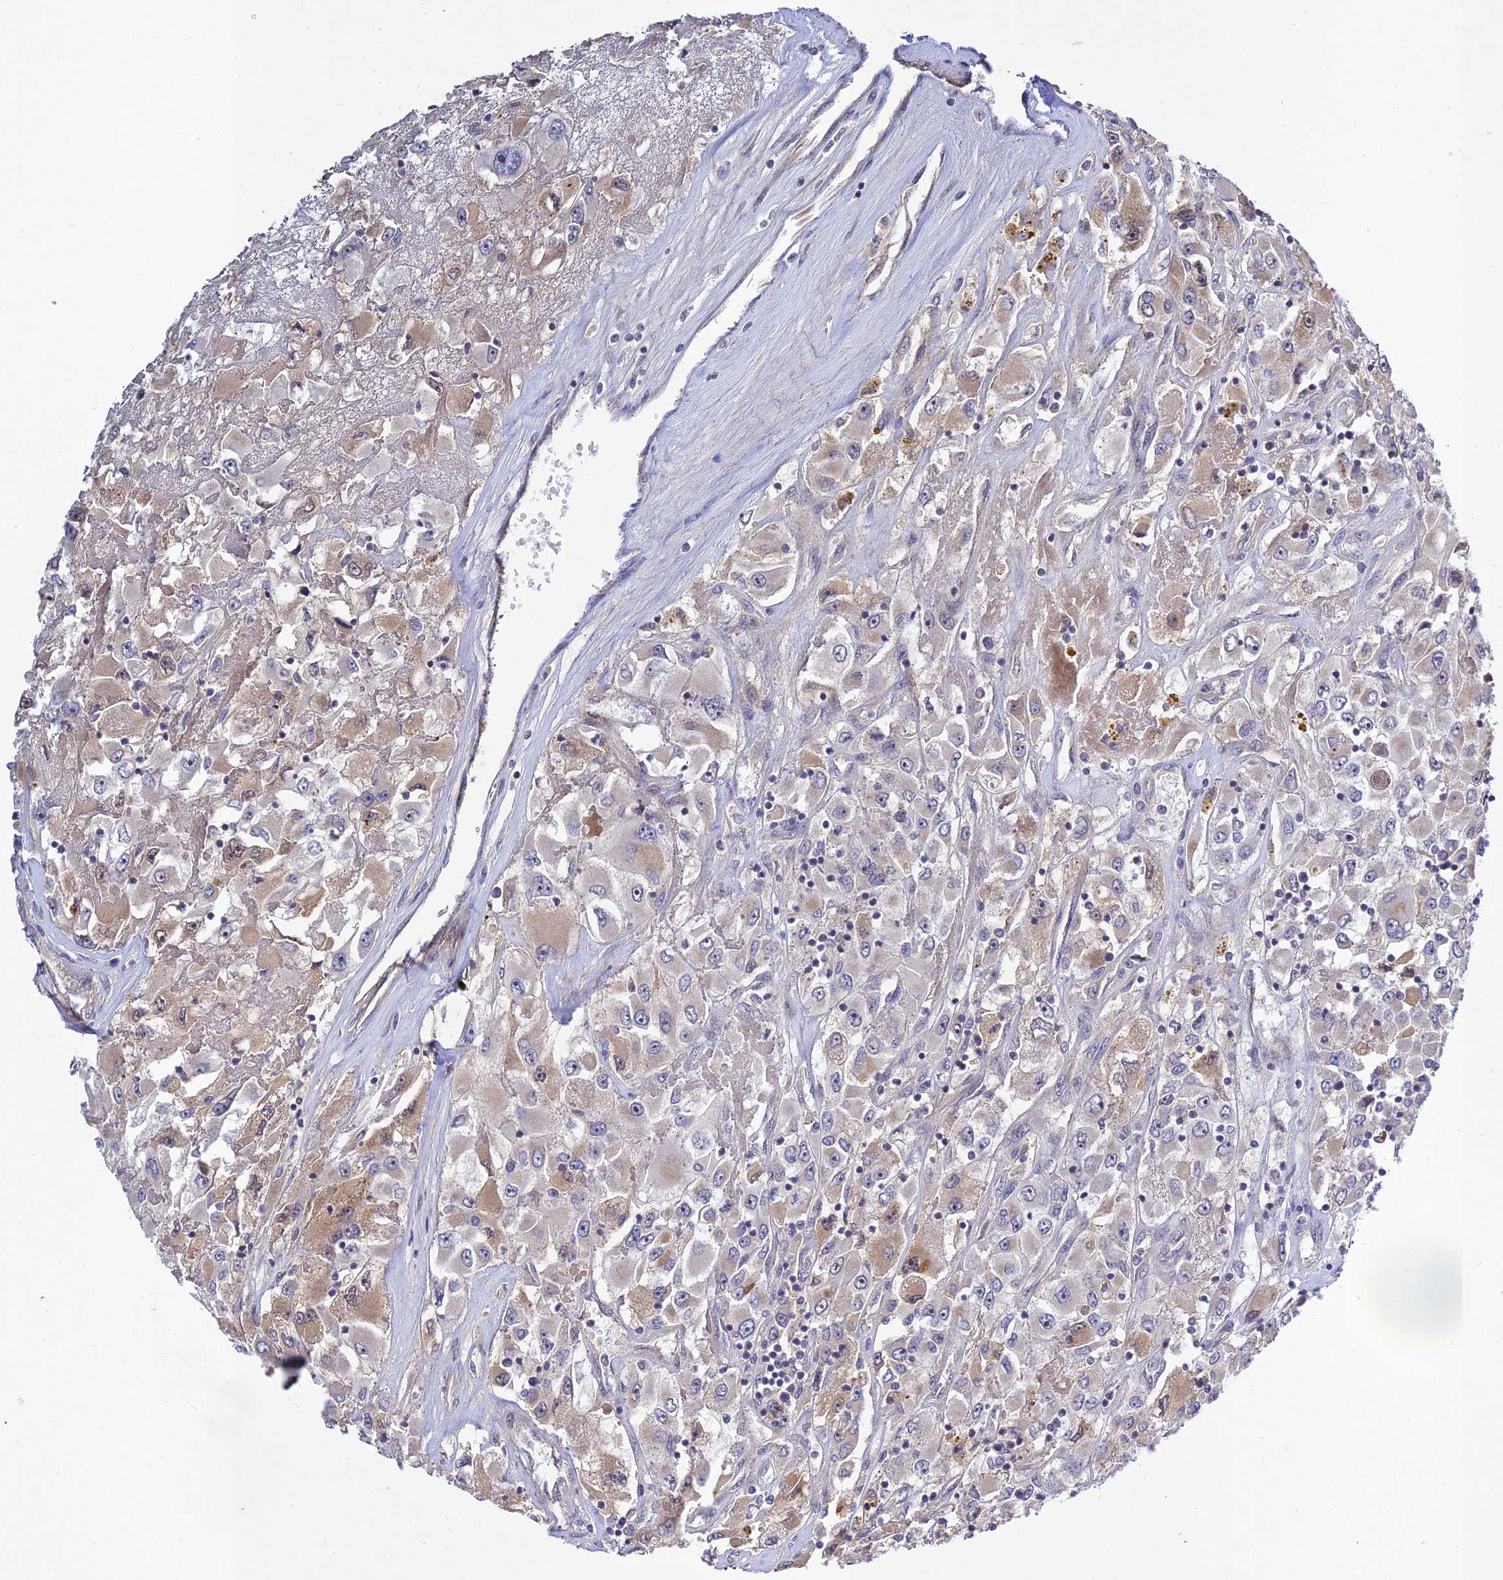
{"staining": {"intensity": "weak", "quantity": "<25%", "location": "cytoplasmic/membranous"}, "tissue": "renal cancer", "cell_type": "Tumor cells", "image_type": "cancer", "snomed": [{"axis": "morphology", "description": "Adenocarcinoma, NOS"}, {"axis": "topography", "description": "Kidney"}], "caption": "Tumor cells show no significant protein expression in renal cancer (adenocarcinoma).", "gene": "CHST5", "patient": {"sex": "female", "age": 52}}